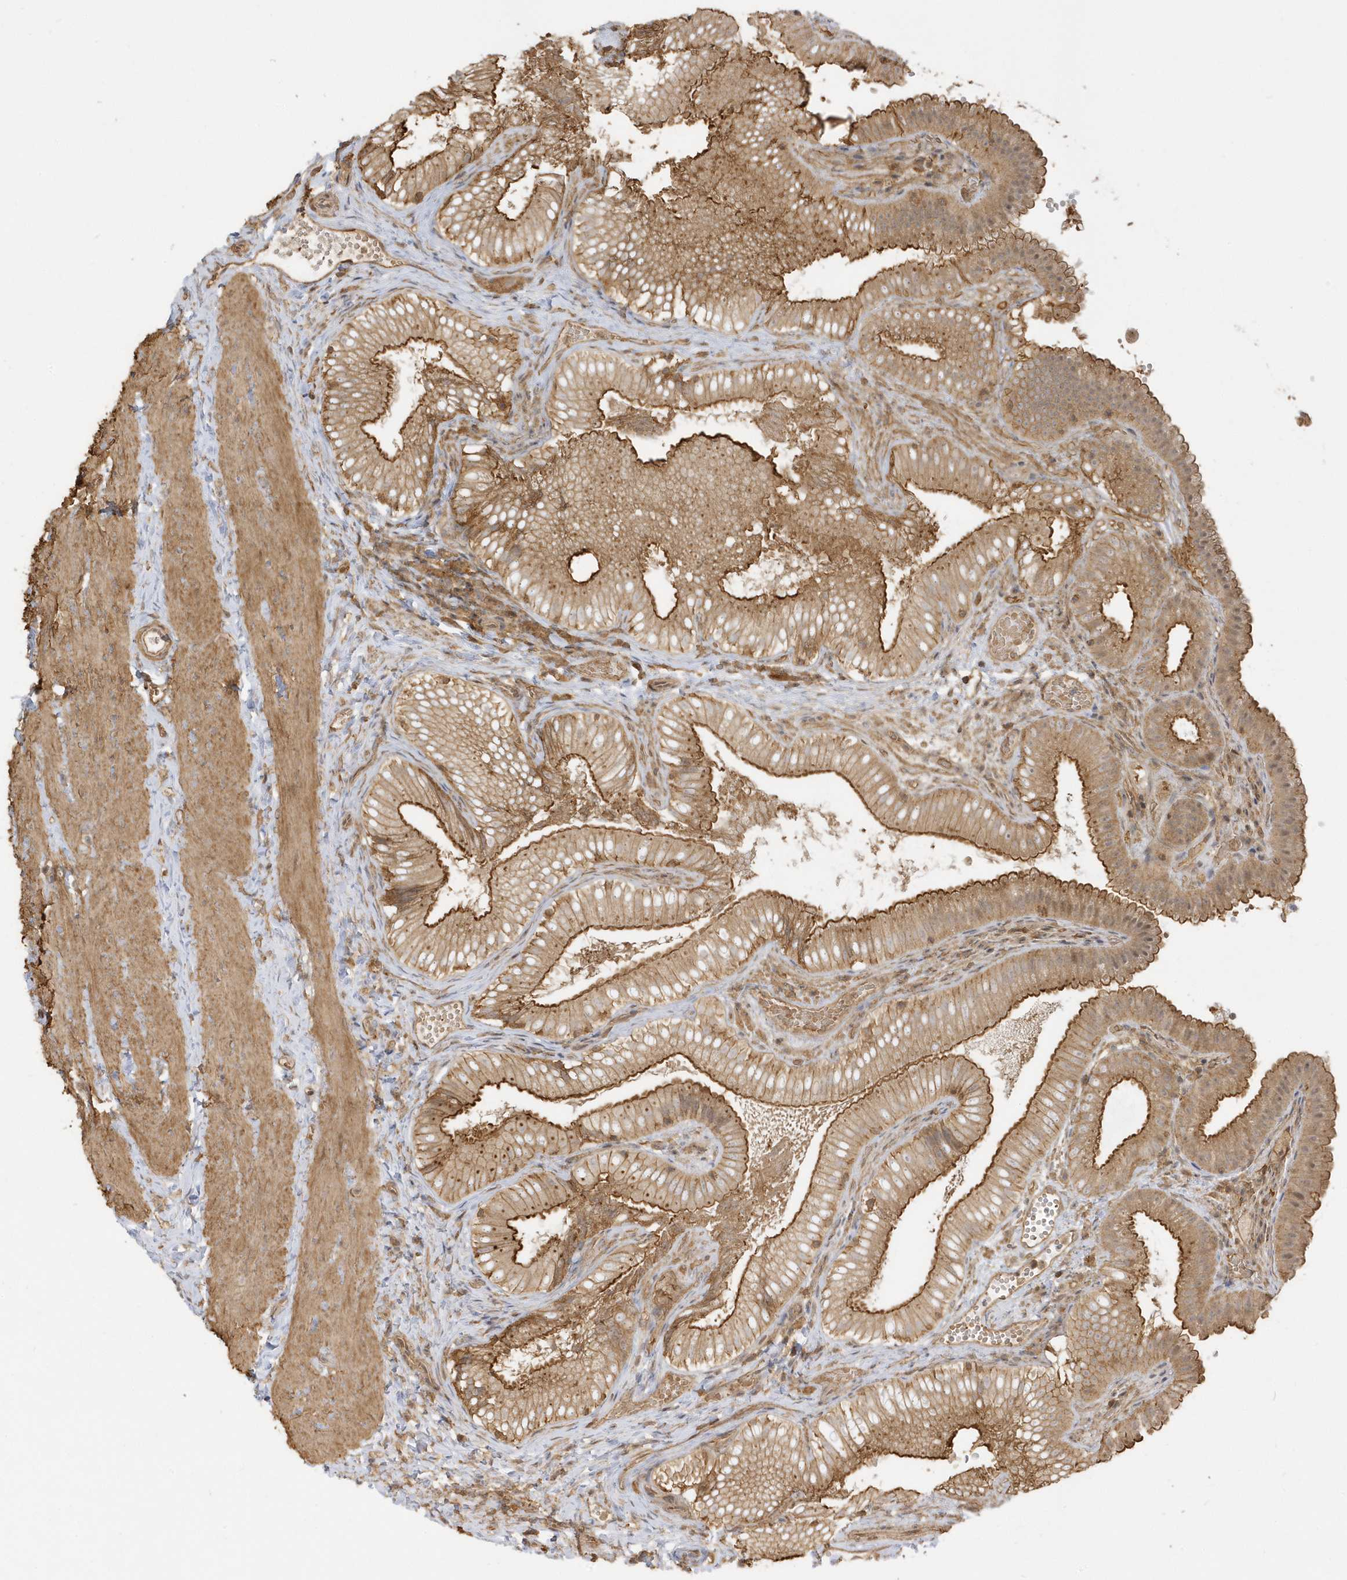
{"staining": {"intensity": "moderate", "quantity": ">75%", "location": "cytoplasmic/membranous"}, "tissue": "gallbladder", "cell_type": "Glandular cells", "image_type": "normal", "snomed": [{"axis": "morphology", "description": "Normal tissue, NOS"}, {"axis": "topography", "description": "Gallbladder"}], "caption": "Glandular cells demonstrate moderate cytoplasmic/membranous positivity in about >75% of cells in unremarkable gallbladder. Immunohistochemistry stains the protein in brown and the nuclei are stained blue.", "gene": "ZBTB8A", "patient": {"sex": "female", "age": 30}}